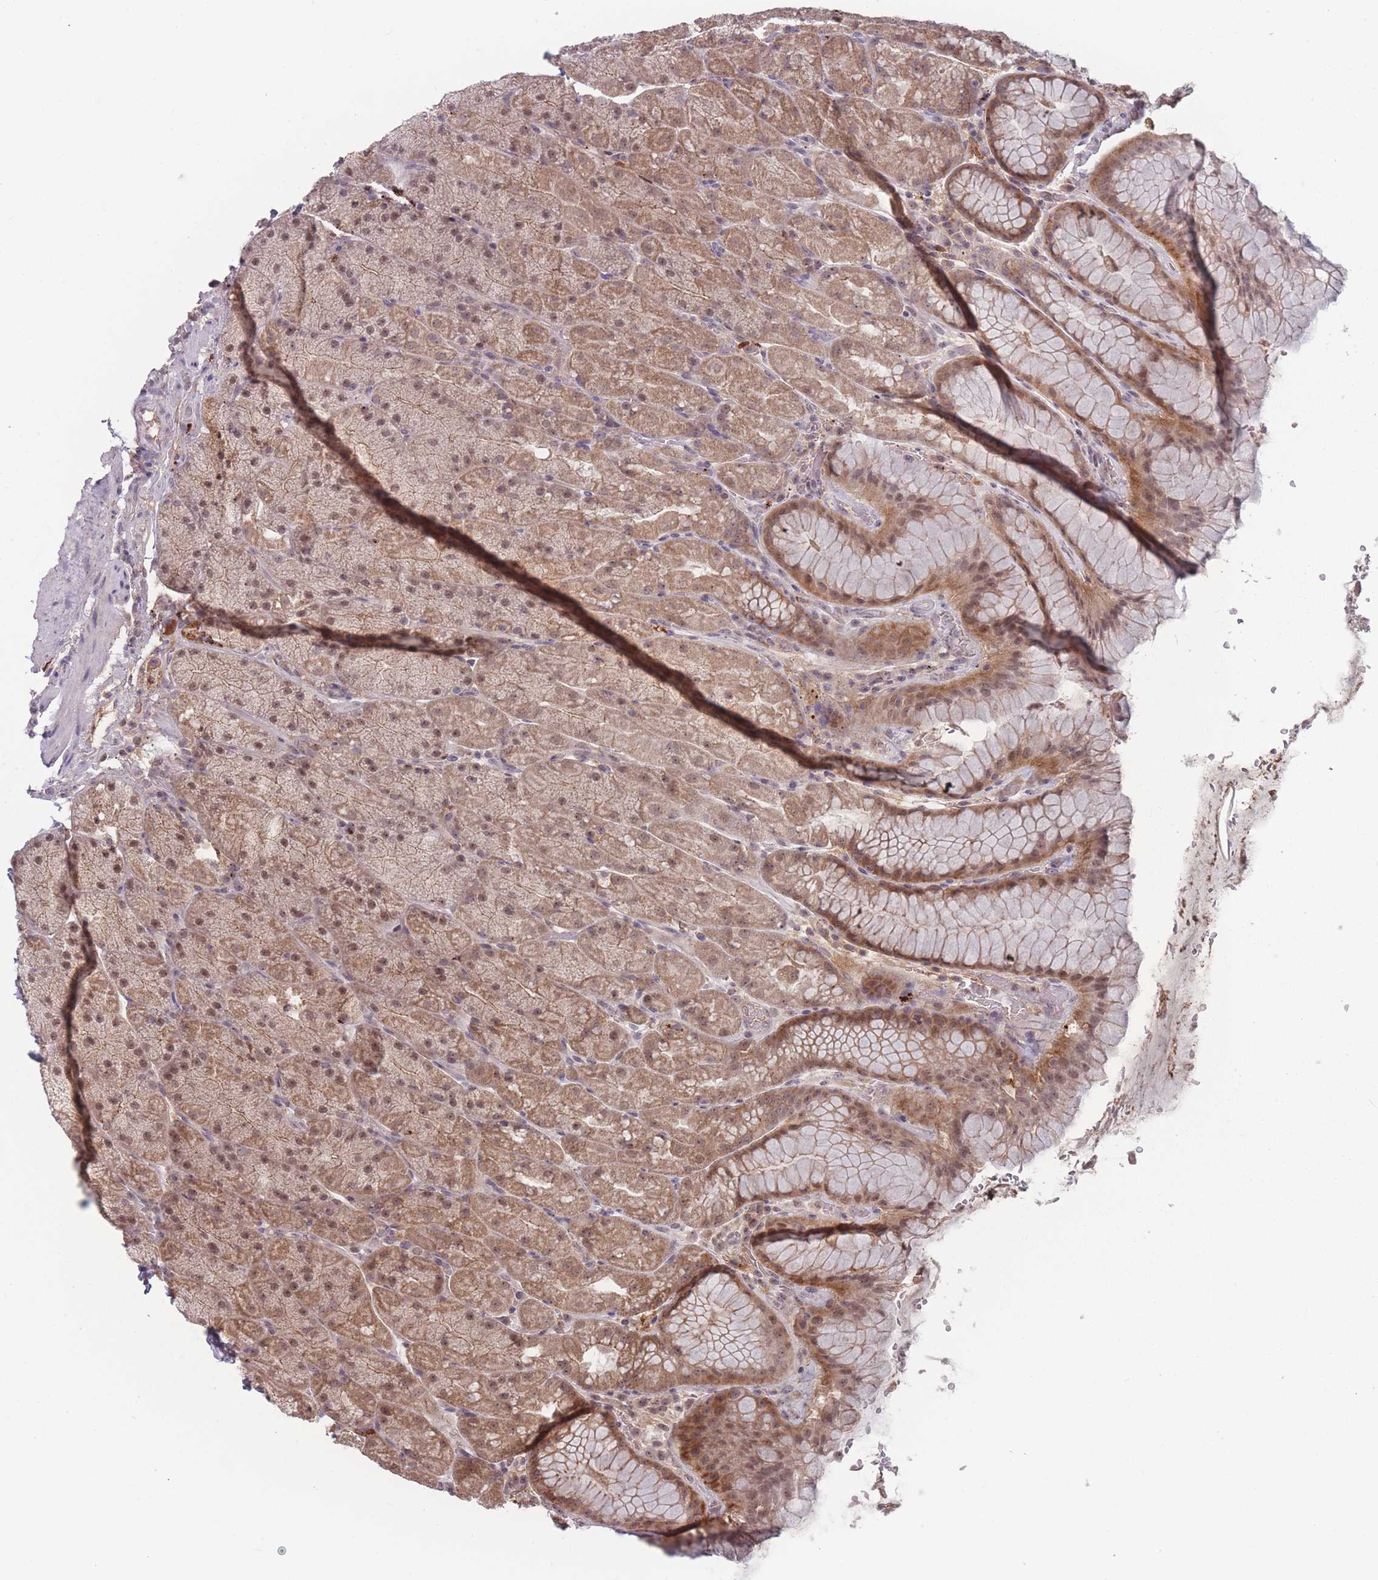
{"staining": {"intensity": "moderate", "quantity": ">75%", "location": "cytoplasmic/membranous,nuclear"}, "tissue": "stomach", "cell_type": "Glandular cells", "image_type": "normal", "snomed": [{"axis": "morphology", "description": "Normal tissue, NOS"}, {"axis": "topography", "description": "Stomach, upper"}, {"axis": "topography", "description": "Stomach, lower"}], "caption": "The photomicrograph displays staining of normal stomach, revealing moderate cytoplasmic/membranous,nuclear protein expression (brown color) within glandular cells.", "gene": "TMEM232", "patient": {"sex": "male", "age": 67}}